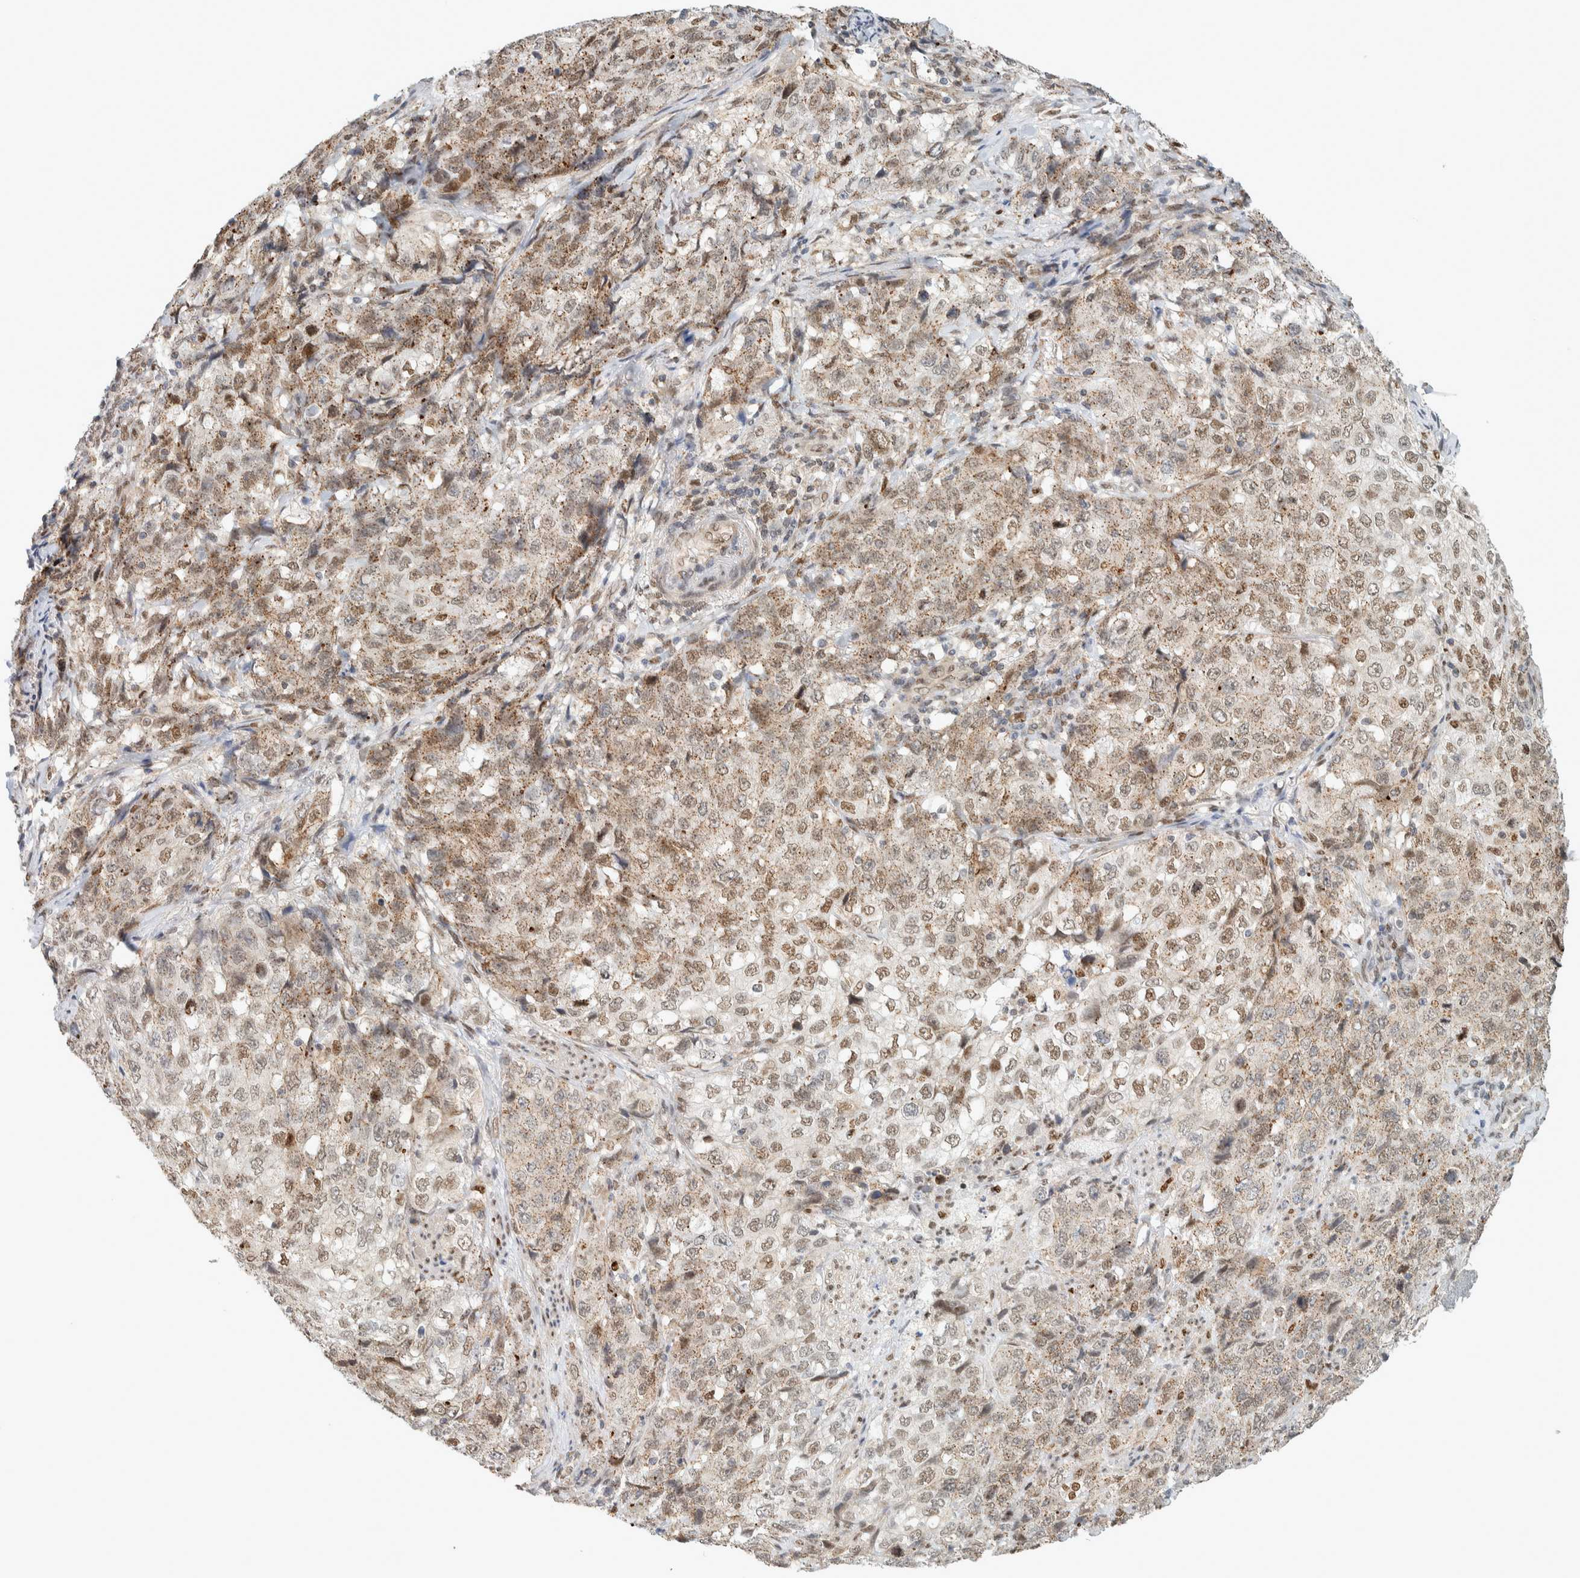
{"staining": {"intensity": "weak", "quantity": ">75%", "location": "cytoplasmic/membranous,nuclear"}, "tissue": "stomach cancer", "cell_type": "Tumor cells", "image_type": "cancer", "snomed": [{"axis": "morphology", "description": "Adenocarcinoma, NOS"}, {"axis": "topography", "description": "Stomach"}], "caption": "Immunohistochemical staining of human adenocarcinoma (stomach) demonstrates low levels of weak cytoplasmic/membranous and nuclear protein expression in about >75% of tumor cells.", "gene": "TFE3", "patient": {"sex": "male", "age": 48}}